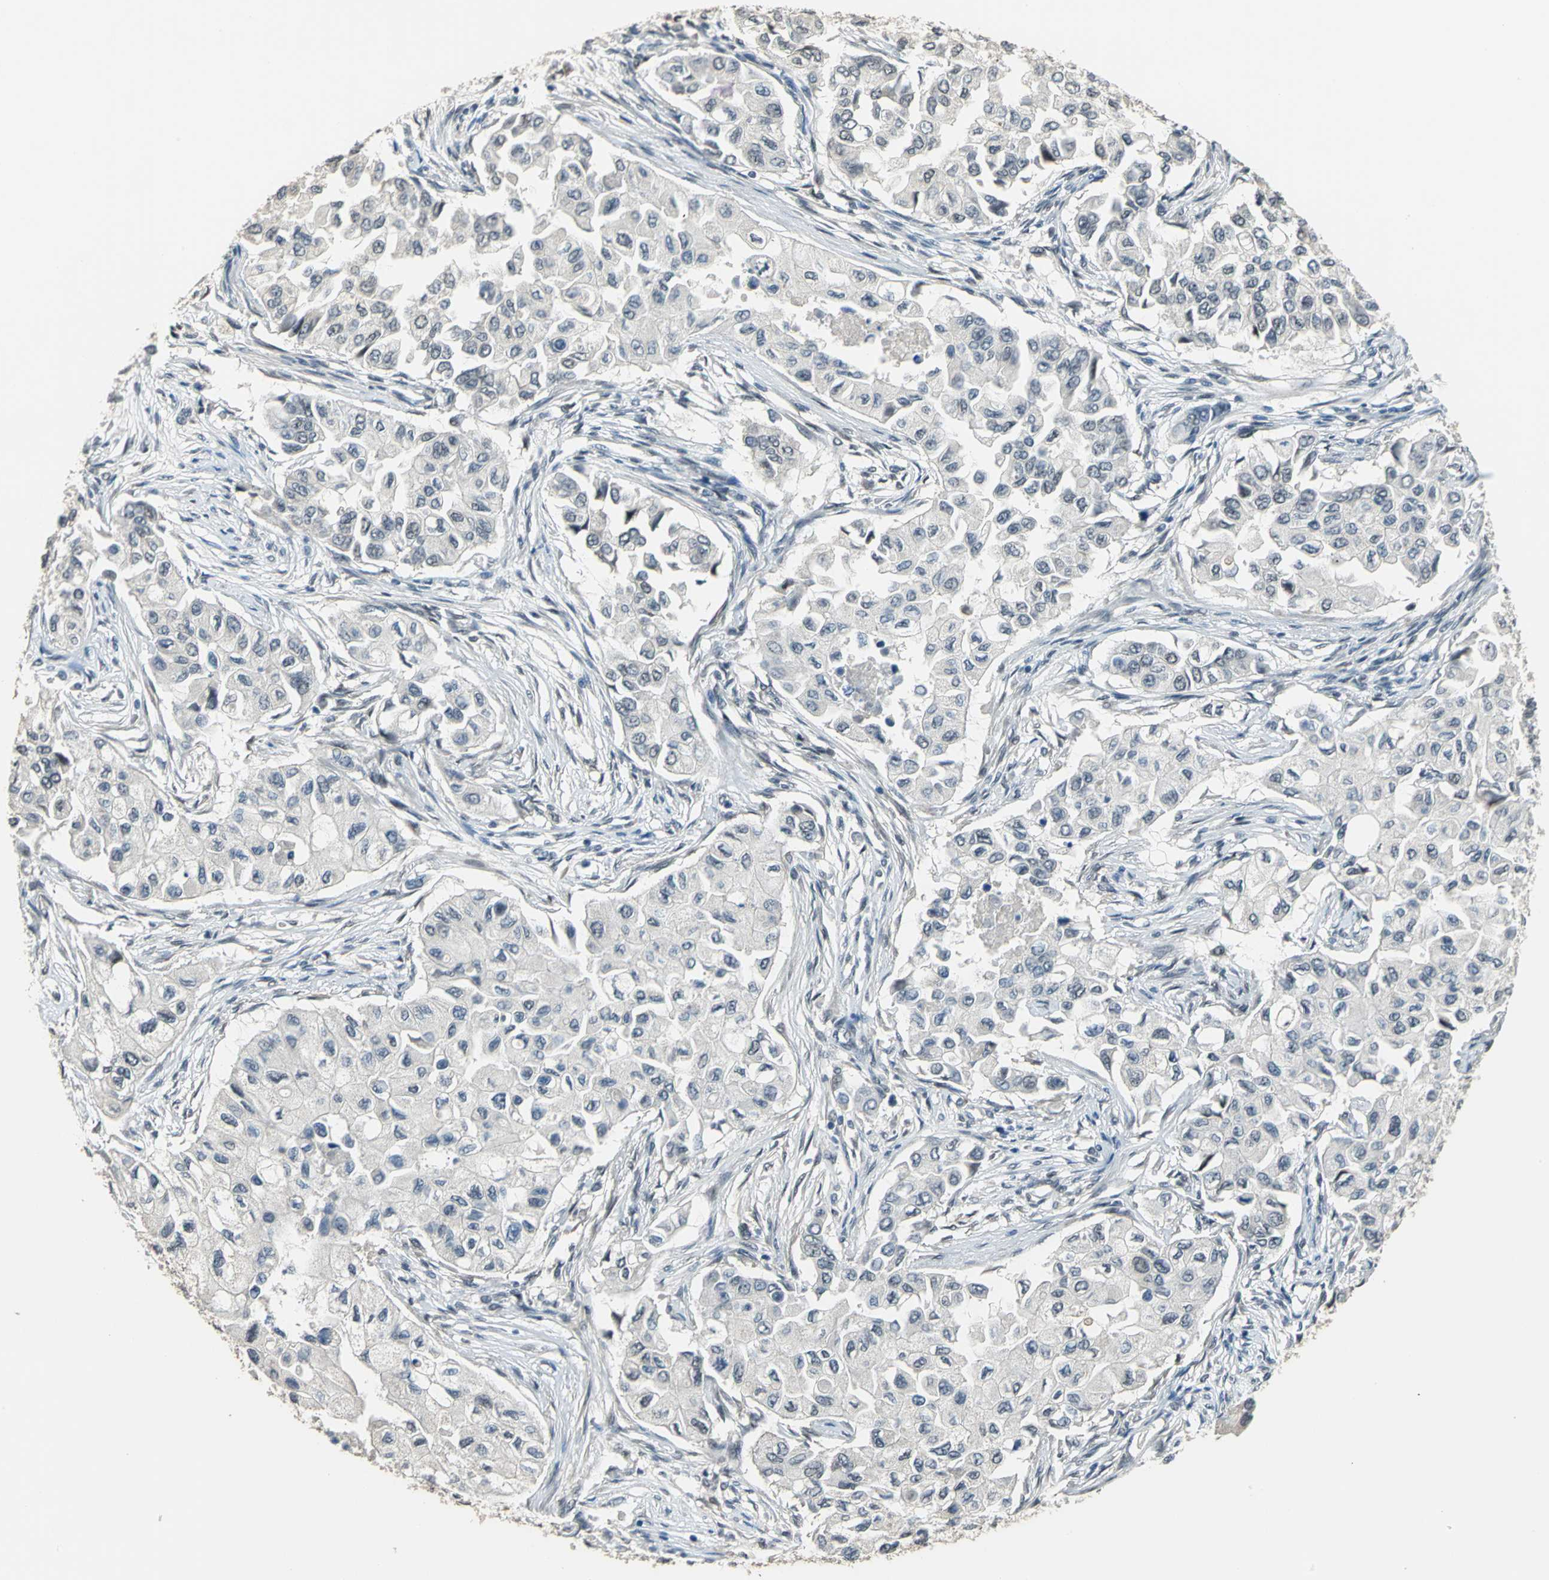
{"staining": {"intensity": "negative", "quantity": "none", "location": "none"}, "tissue": "breast cancer", "cell_type": "Tumor cells", "image_type": "cancer", "snomed": [{"axis": "morphology", "description": "Normal tissue, NOS"}, {"axis": "morphology", "description": "Duct carcinoma"}, {"axis": "topography", "description": "Breast"}], "caption": "A micrograph of human infiltrating ductal carcinoma (breast) is negative for staining in tumor cells.", "gene": "ELF2", "patient": {"sex": "female", "age": 49}}